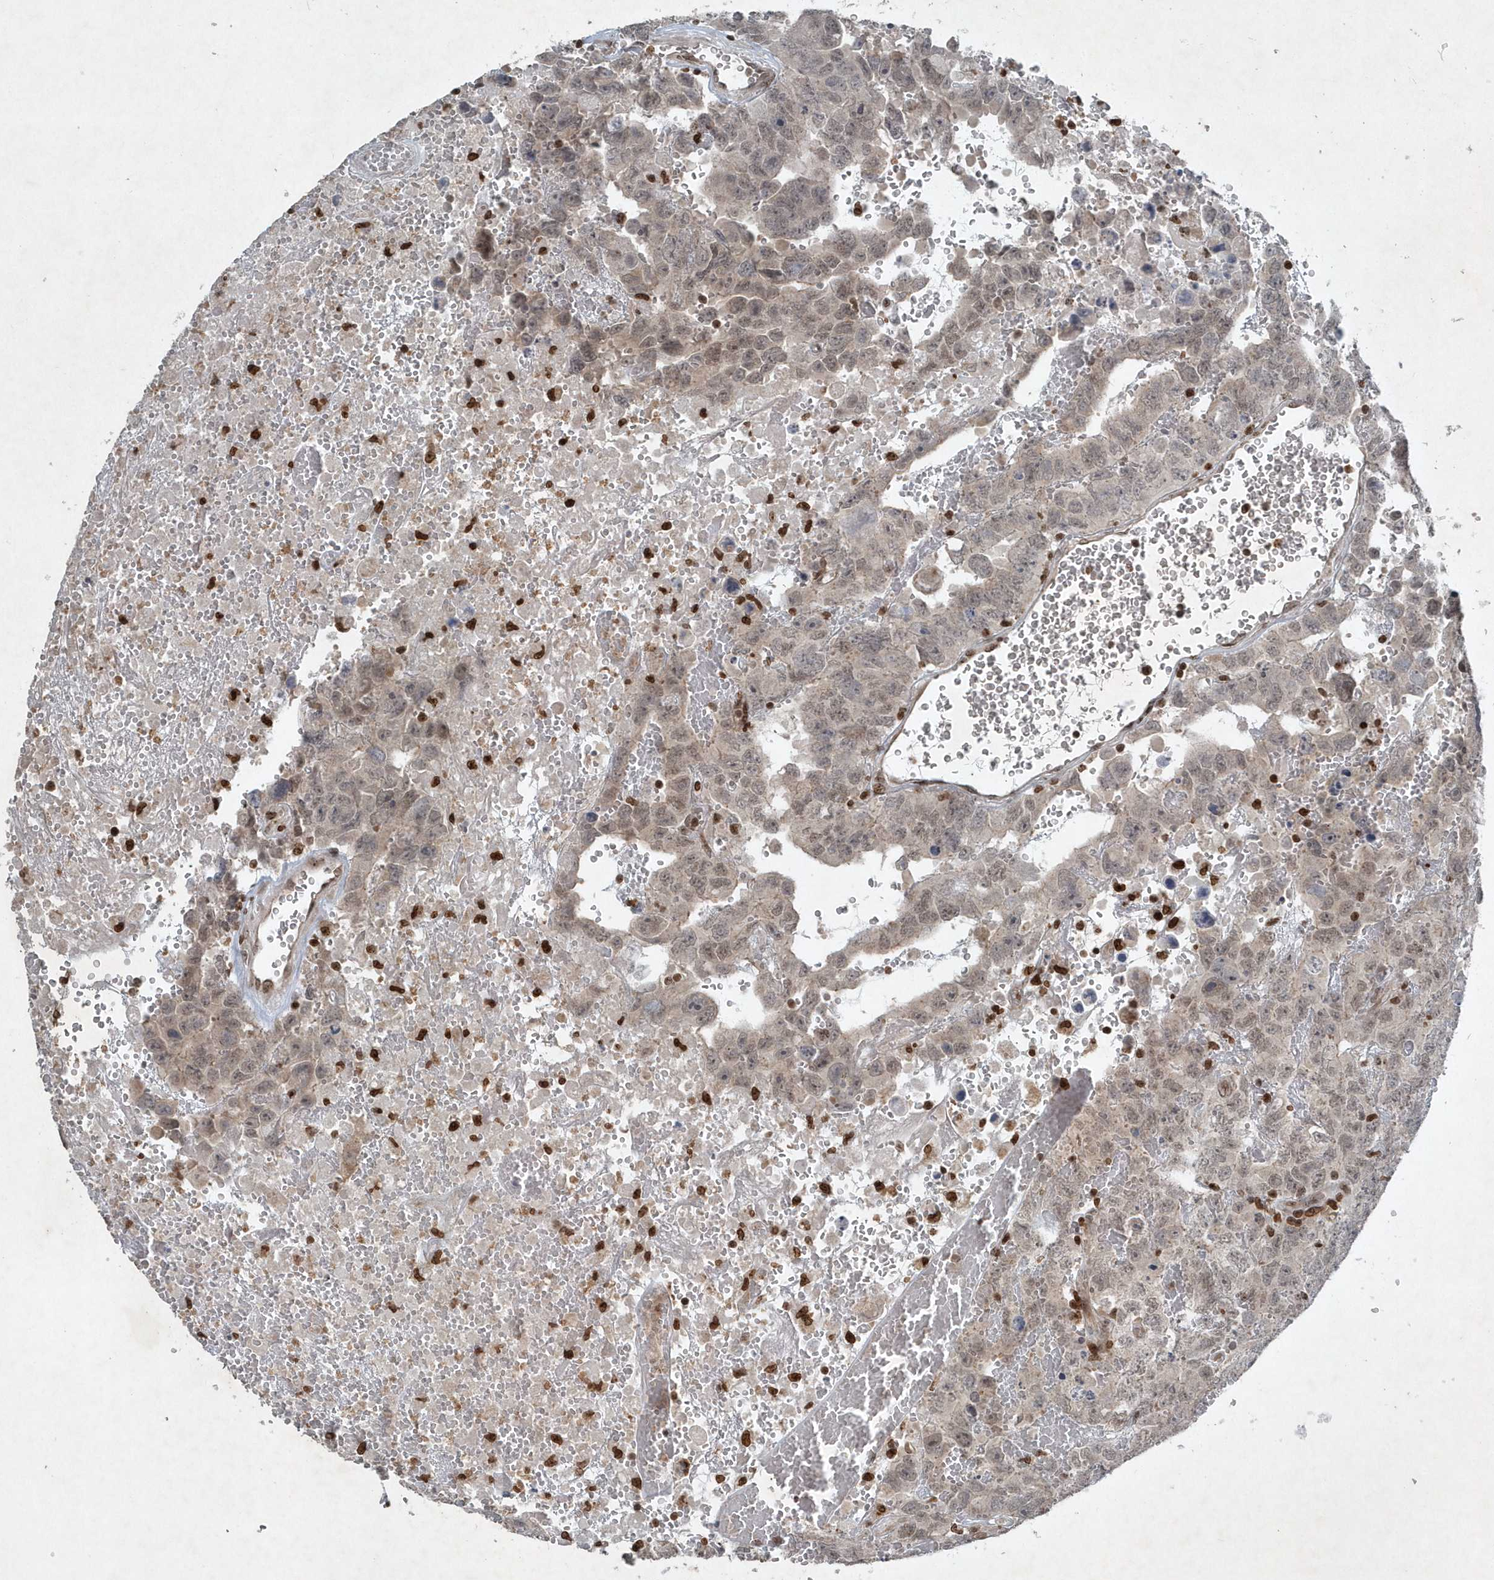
{"staining": {"intensity": "weak", "quantity": ">75%", "location": "nuclear"}, "tissue": "testis cancer", "cell_type": "Tumor cells", "image_type": "cancer", "snomed": [{"axis": "morphology", "description": "Carcinoma, Embryonal, NOS"}, {"axis": "topography", "description": "Testis"}], "caption": "This histopathology image shows IHC staining of human embryonal carcinoma (testis), with low weak nuclear expression in approximately >75% of tumor cells.", "gene": "QTRT2", "patient": {"sex": "male", "age": 45}}